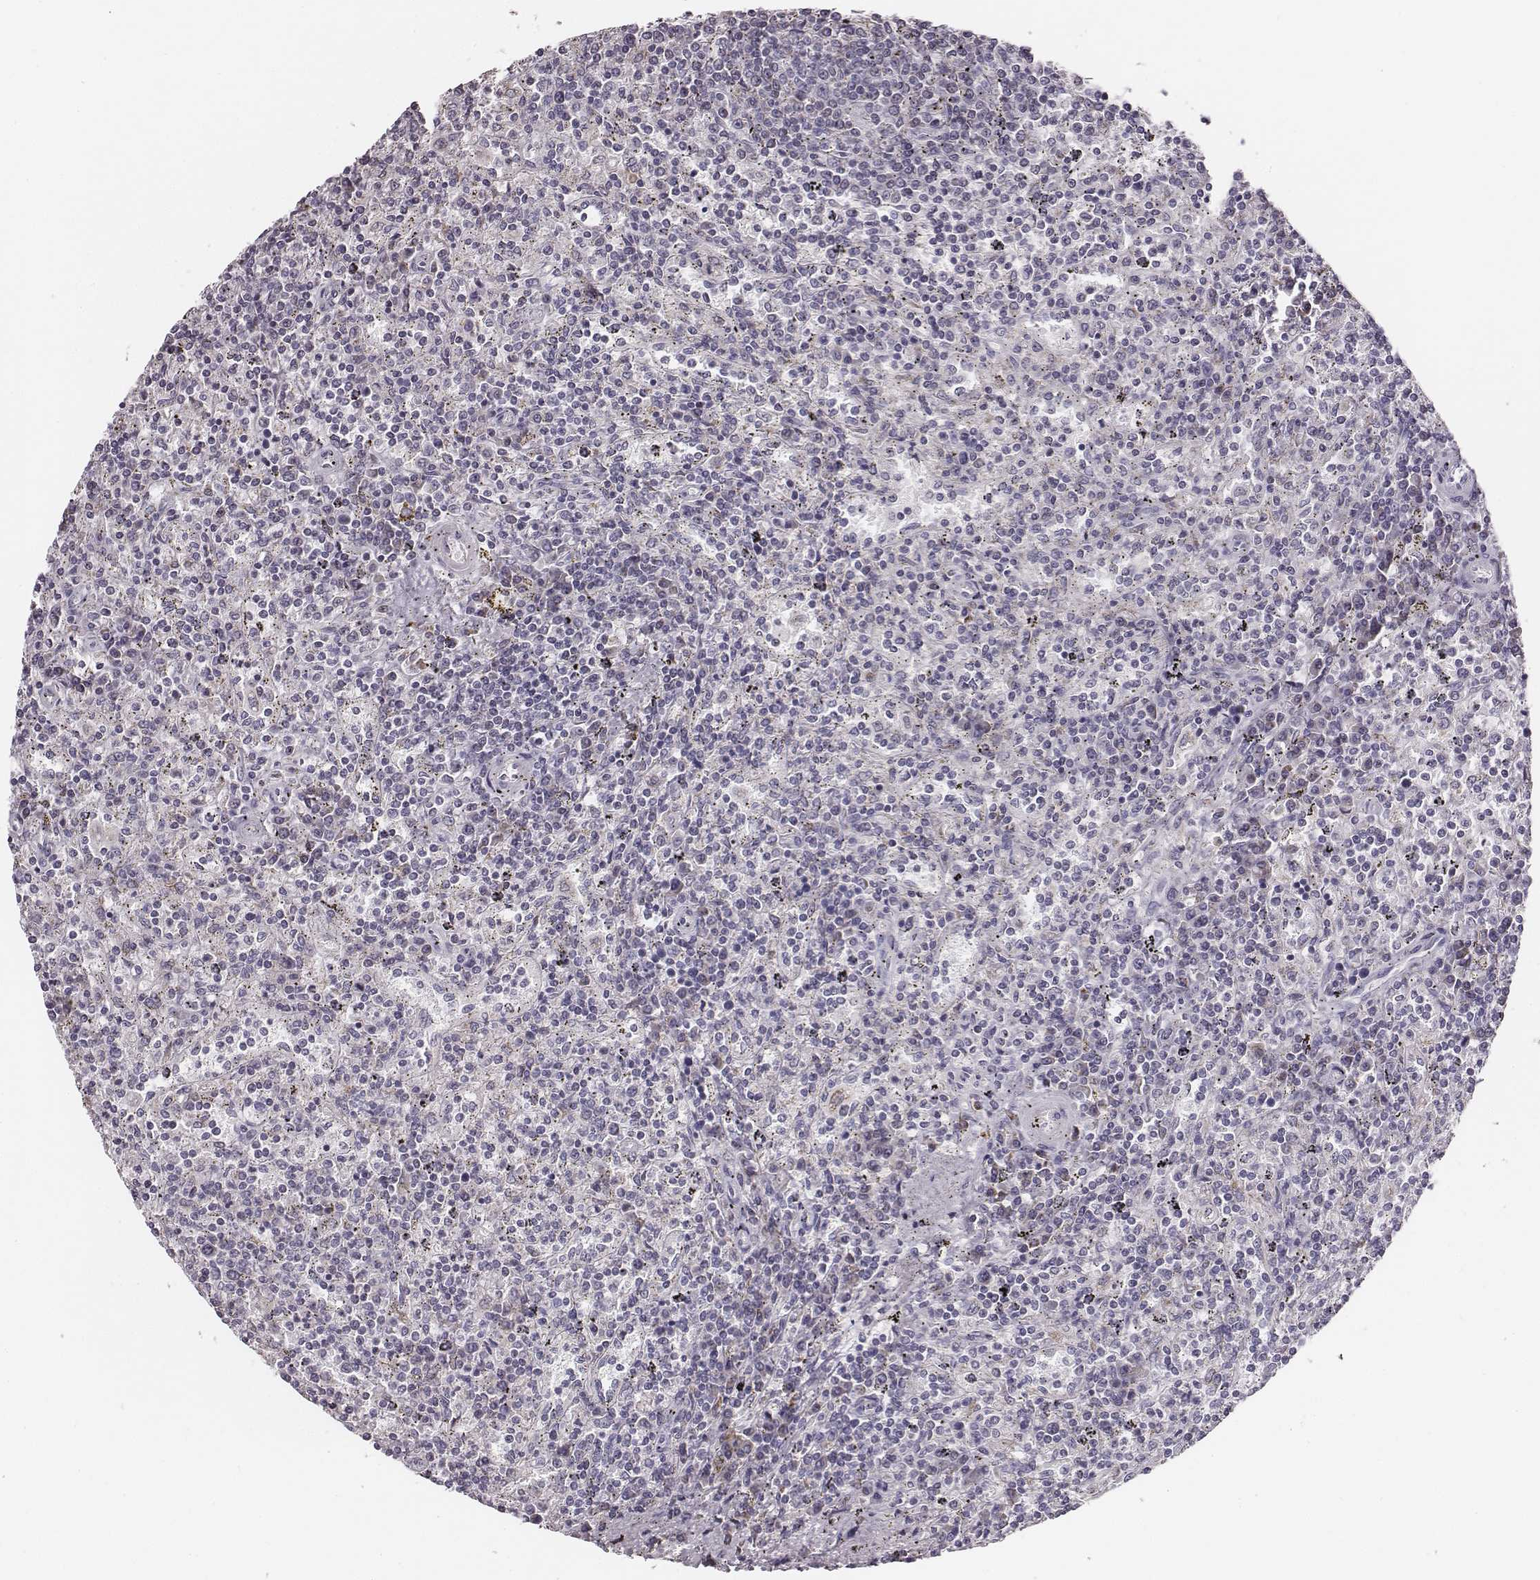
{"staining": {"intensity": "negative", "quantity": "none", "location": "none"}, "tissue": "lymphoma", "cell_type": "Tumor cells", "image_type": "cancer", "snomed": [{"axis": "morphology", "description": "Malignant lymphoma, non-Hodgkin's type, Low grade"}, {"axis": "topography", "description": "Spleen"}], "caption": "The IHC micrograph has no significant positivity in tumor cells of lymphoma tissue.", "gene": "UBL4B", "patient": {"sex": "male", "age": 62}}